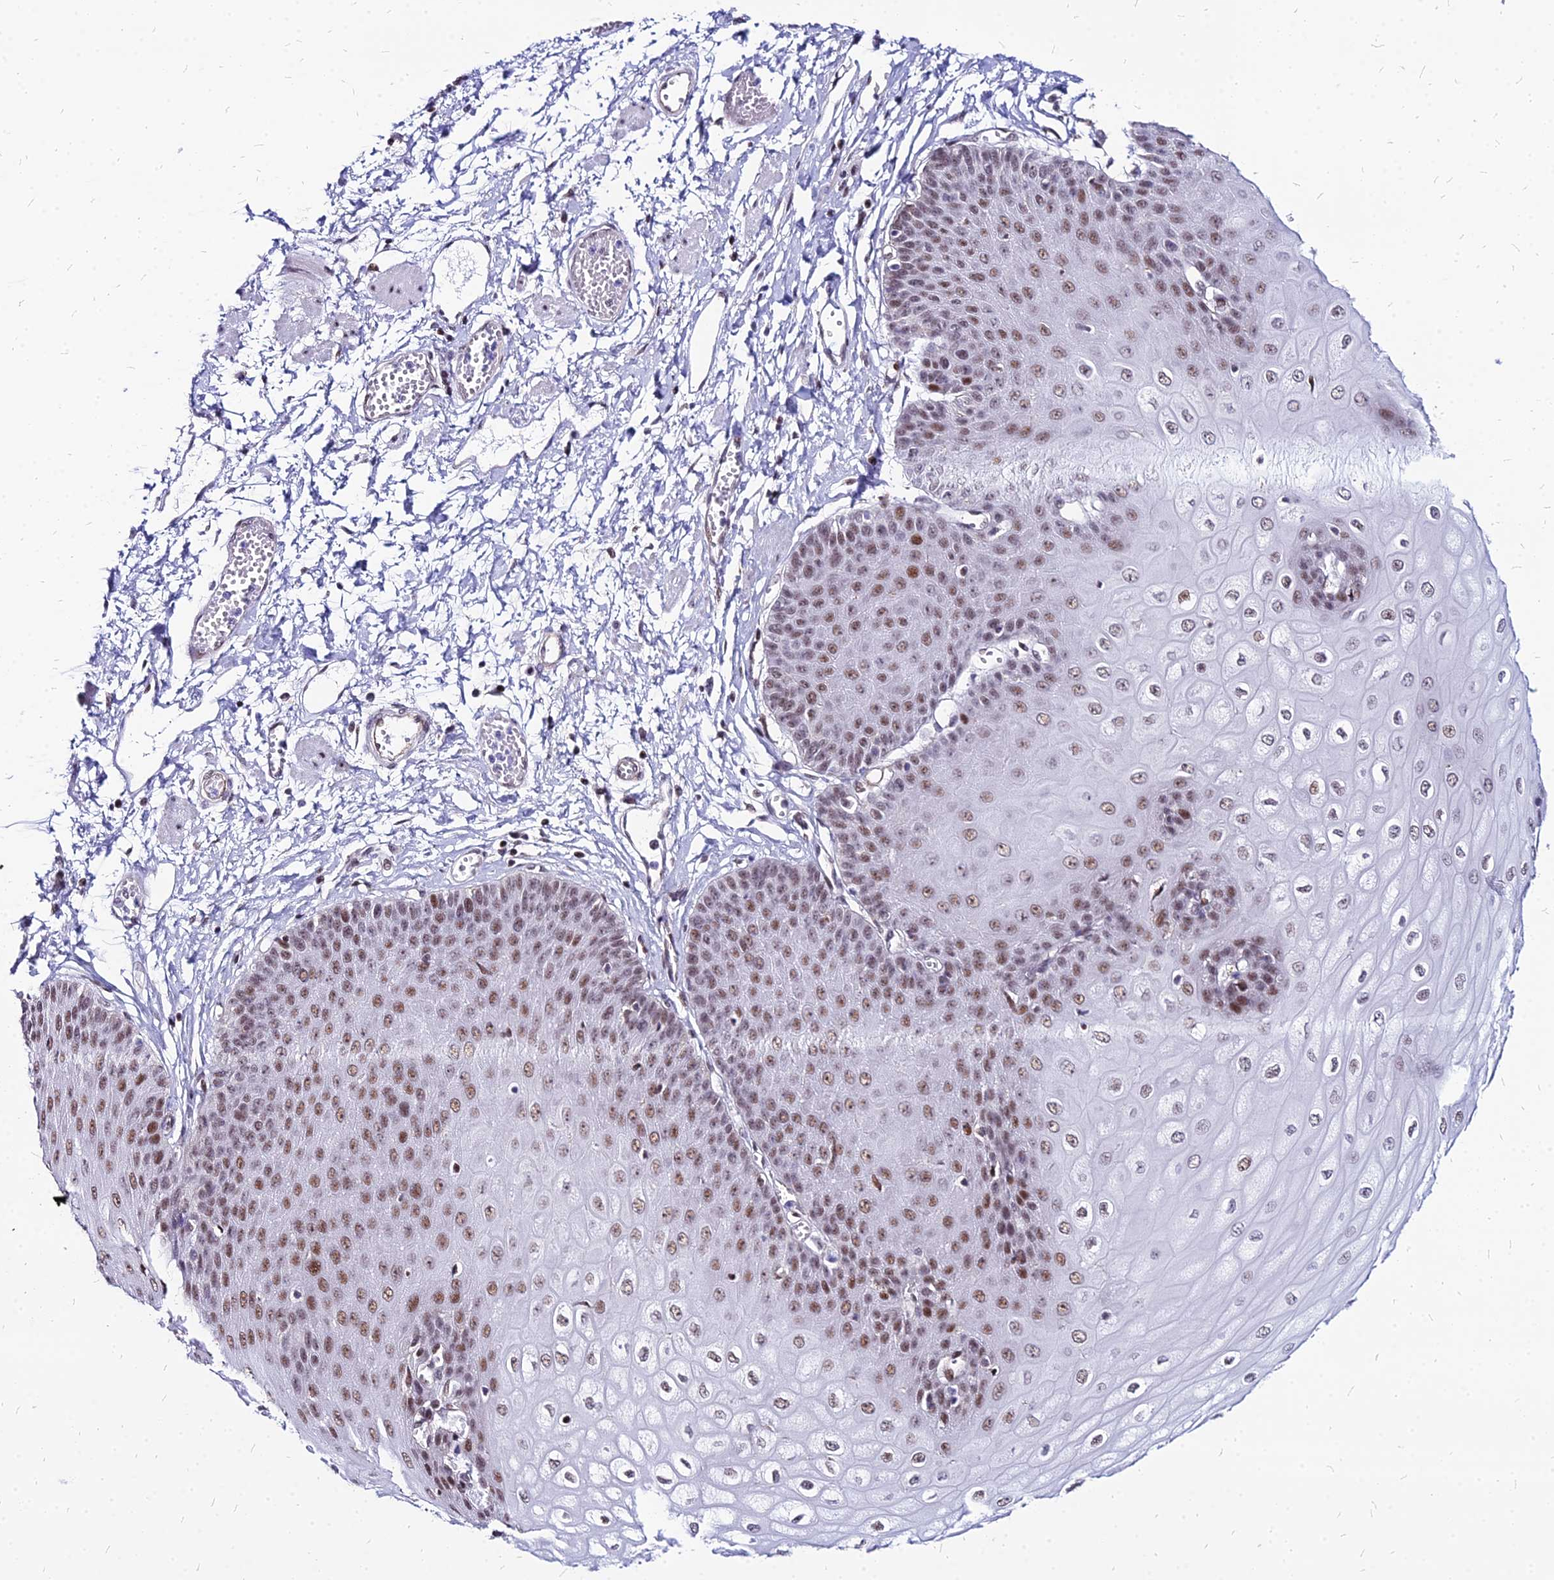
{"staining": {"intensity": "moderate", "quantity": ">75%", "location": "nuclear"}, "tissue": "esophagus", "cell_type": "Squamous epithelial cells", "image_type": "normal", "snomed": [{"axis": "morphology", "description": "Normal tissue, NOS"}, {"axis": "topography", "description": "Esophagus"}], "caption": "The image shows staining of normal esophagus, revealing moderate nuclear protein staining (brown color) within squamous epithelial cells. (IHC, brightfield microscopy, high magnification).", "gene": "FDX2", "patient": {"sex": "male", "age": 60}}